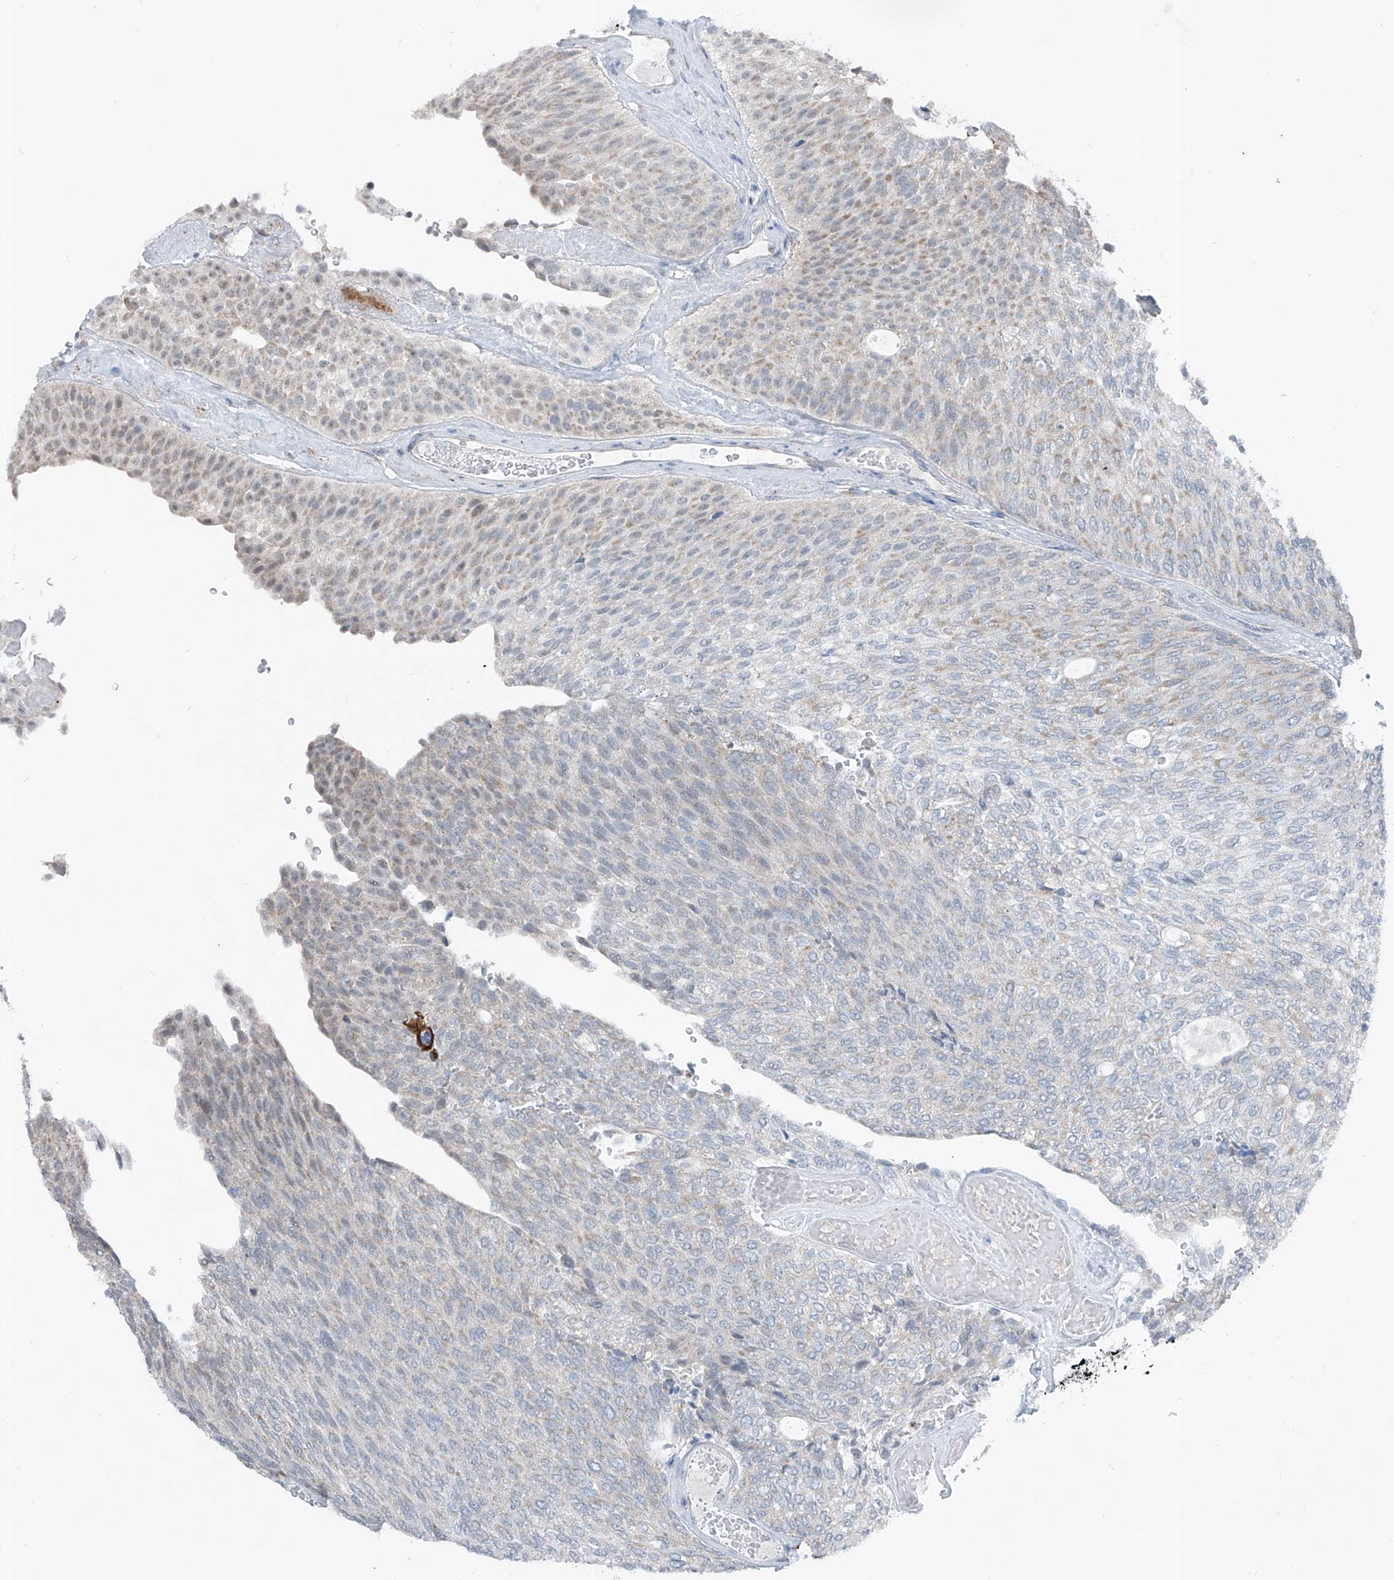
{"staining": {"intensity": "weak", "quantity": "<25%", "location": "cytoplasmic/membranous"}, "tissue": "urothelial cancer", "cell_type": "Tumor cells", "image_type": "cancer", "snomed": [{"axis": "morphology", "description": "Urothelial carcinoma, Low grade"}, {"axis": "topography", "description": "Urinary bladder"}], "caption": "Urothelial carcinoma (low-grade) stained for a protein using immunohistochemistry reveals no staining tumor cells.", "gene": "DYRK1B", "patient": {"sex": "female", "age": 79}}